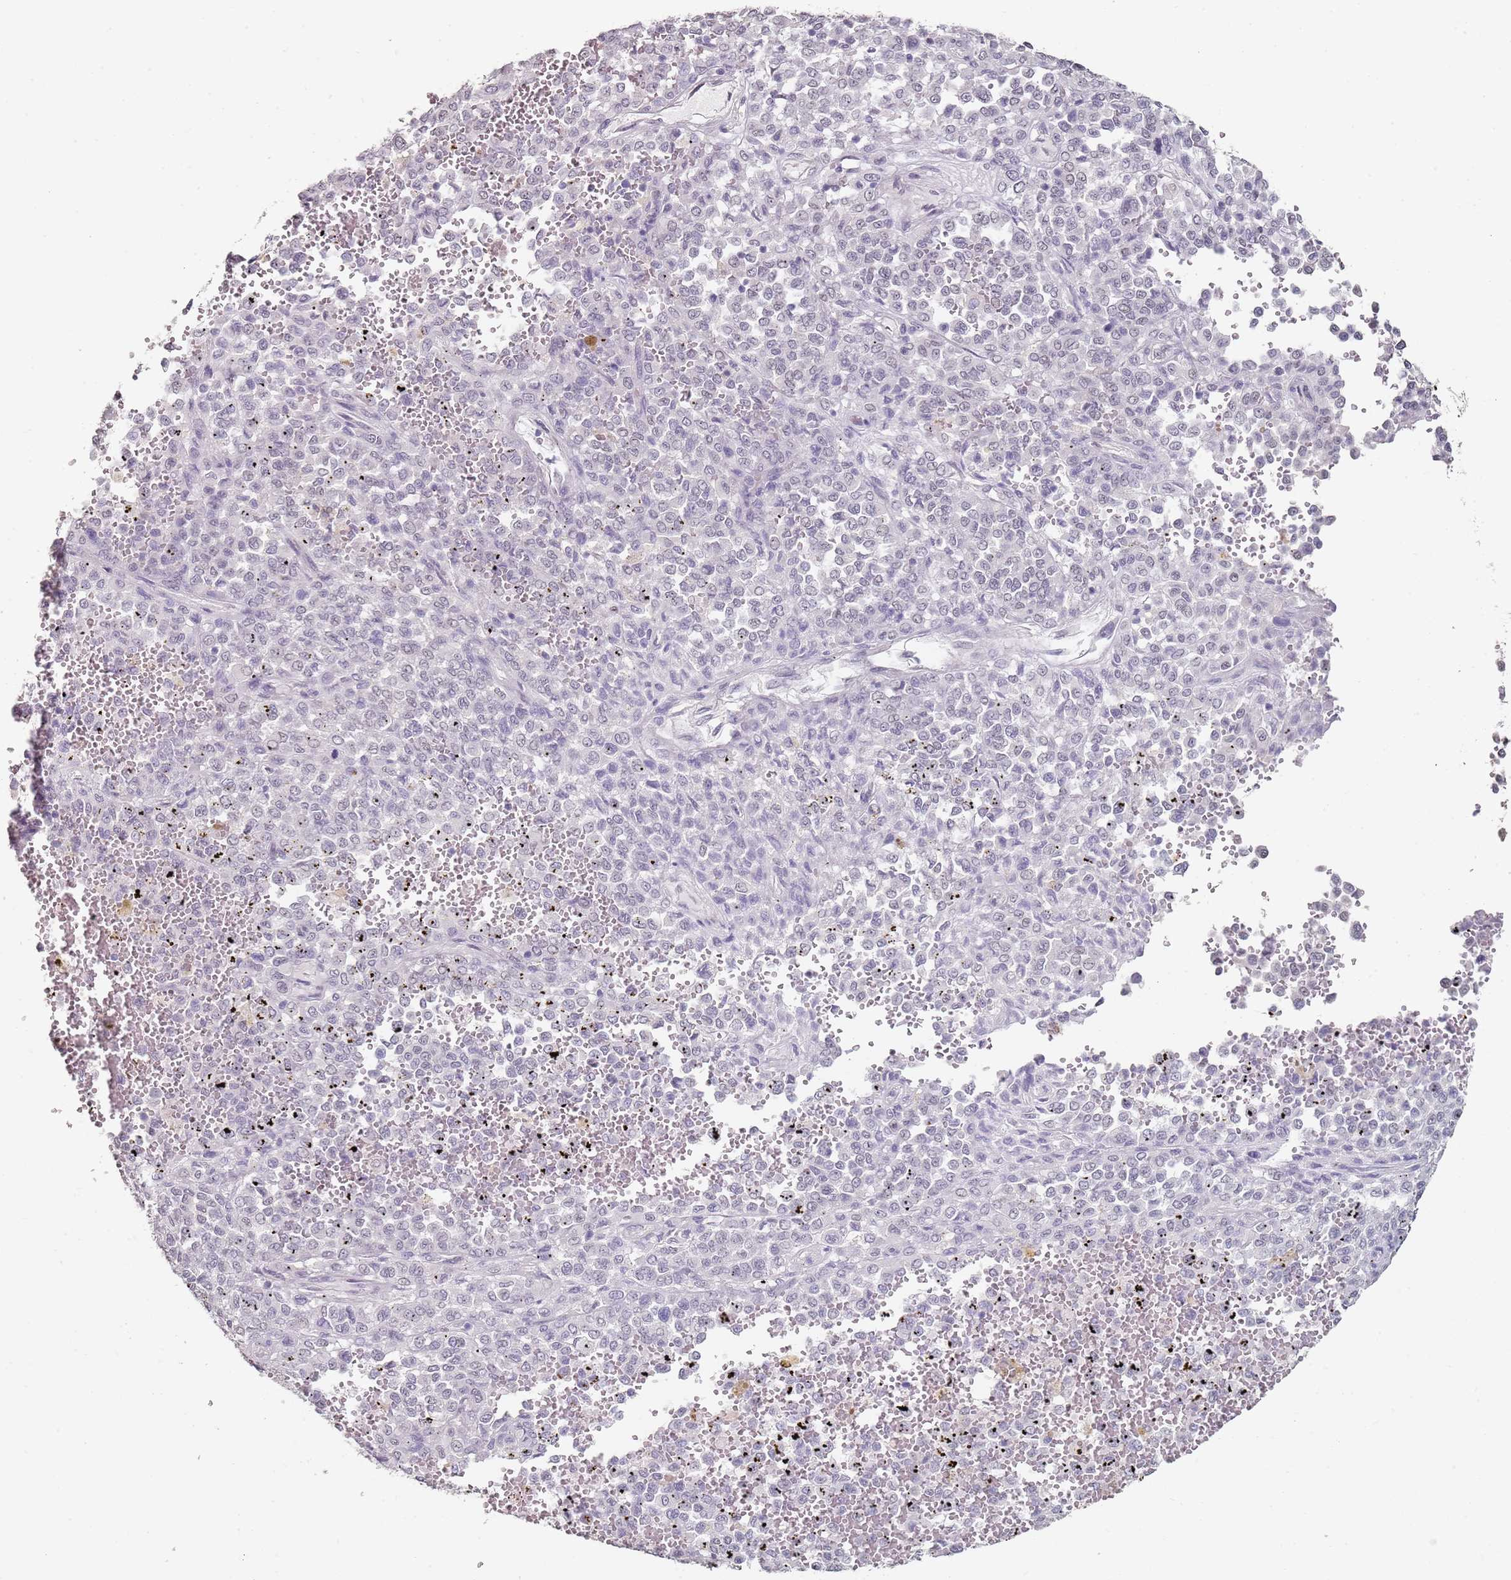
{"staining": {"intensity": "negative", "quantity": "none", "location": "none"}, "tissue": "melanoma", "cell_type": "Tumor cells", "image_type": "cancer", "snomed": [{"axis": "morphology", "description": "Malignant melanoma, Metastatic site"}, {"axis": "topography", "description": "Pancreas"}], "caption": "Immunohistochemistry (IHC) photomicrograph of neoplastic tissue: human malignant melanoma (metastatic site) stained with DAB reveals no significant protein positivity in tumor cells.", "gene": "DNAH11", "patient": {"sex": "female", "age": 30}}